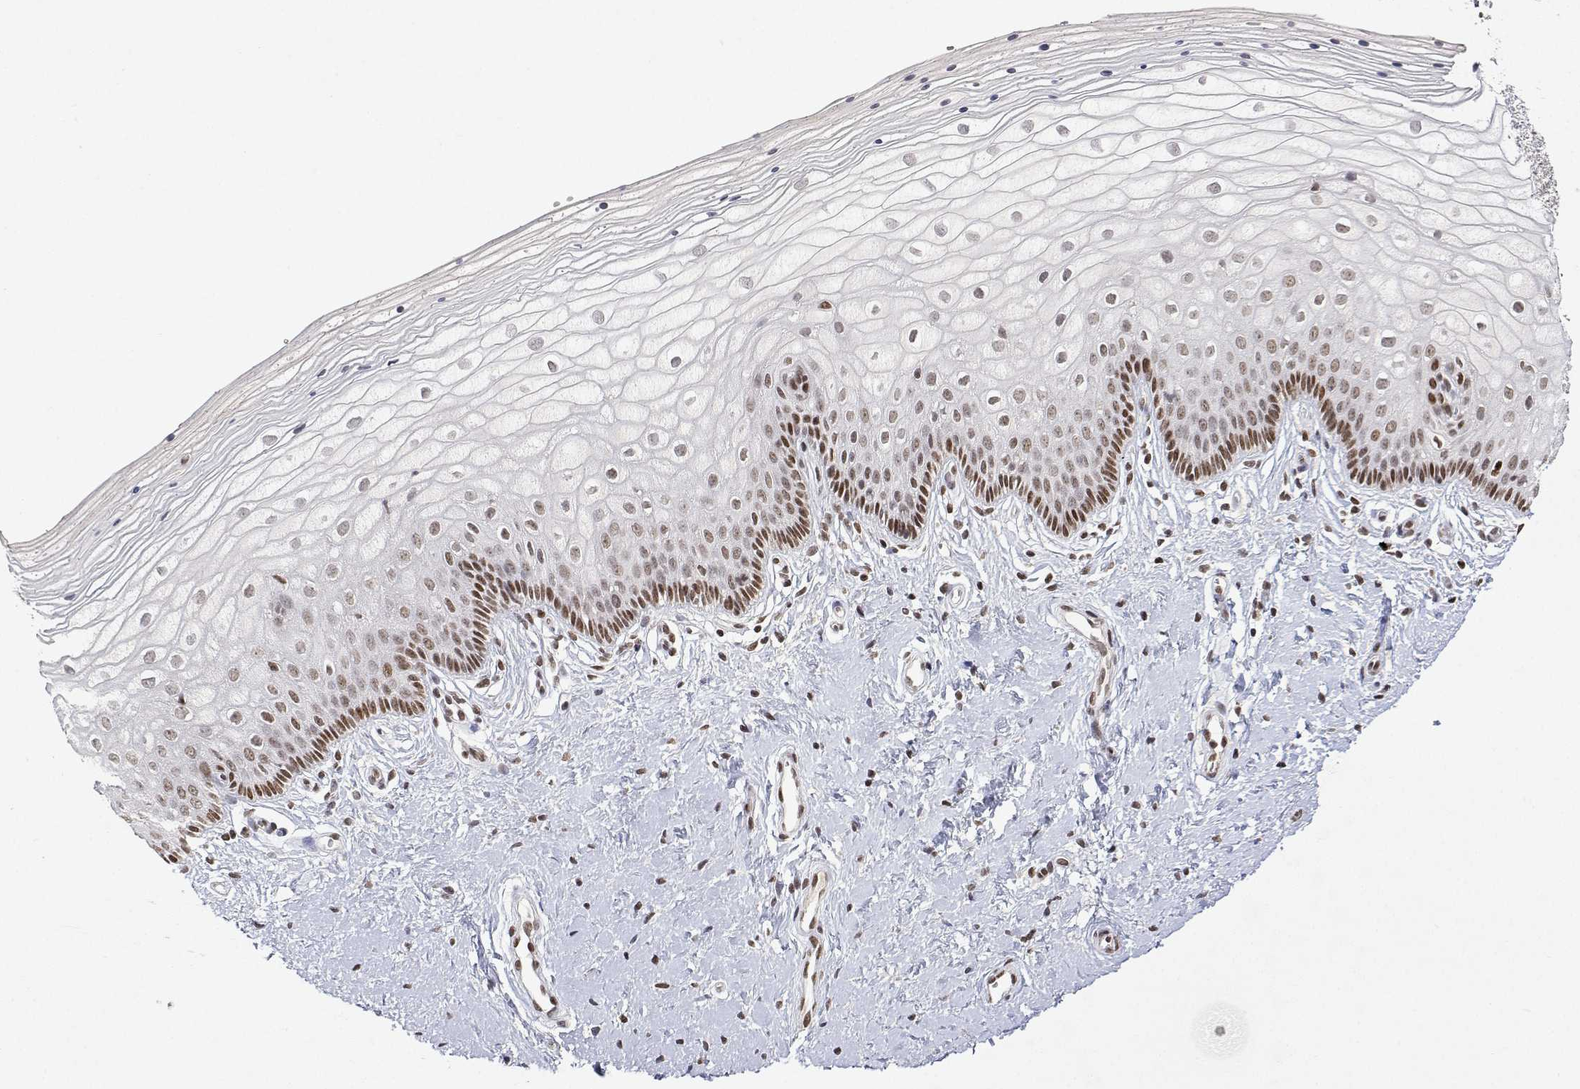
{"staining": {"intensity": "moderate", "quantity": "25%-75%", "location": "nuclear"}, "tissue": "vagina", "cell_type": "Squamous epithelial cells", "image_type": "normal", "snomed": [{"axis": "morphology", "description": "Normal tissue, NOS"}, {"axis": "topography", "description": "Vagina"}], "caption": "Human vagina stained with a brown dye exhibits moderate nuclear positive expression in about 25%-75% of squamous epithelial cells.", "gene": "XPC", "patient": {"sex": "female", "age": 39}}